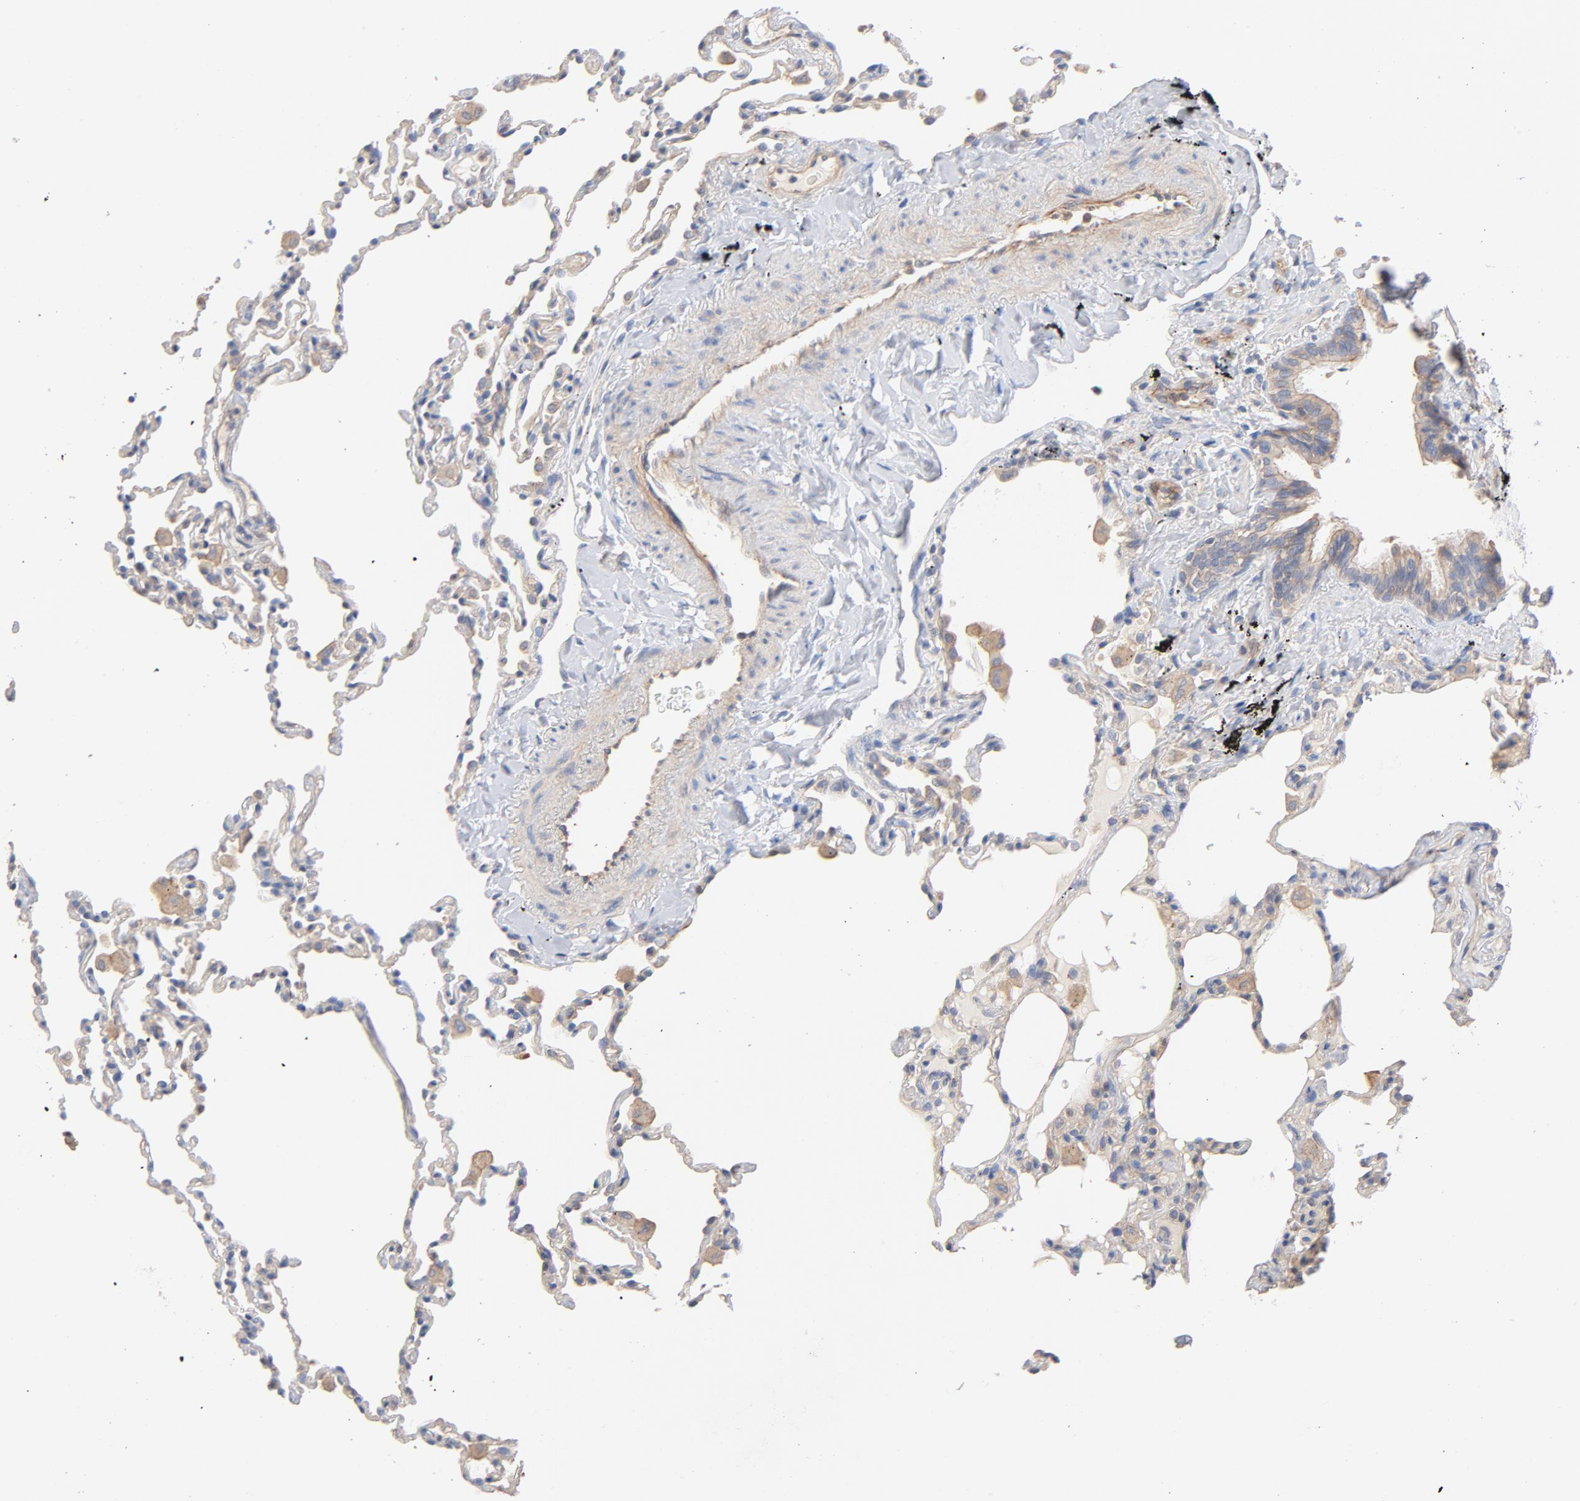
{"staining": {"intensity": "weak", "quantity": "25%-75%", "location": "cytoplasmic/membranous"}, "tissue": "lung", "cell_type": "Alveolar cells", "image_type": "normal", "snomed": [{"axis": "morphology", "description": "Normal tissue, NOS"}, {"axis": "topography", "description": "Lung"}], "caption": "Brown immunohistochemical staining in normal human lung reveals weak cytoplasmic/membranous positivity in about 25%-75% of alveolar cells. The protein of interest is stained brown, and the nuclei are stained in blue (DAB IHC with brightfield microscopy, high magnification).", "gene": "STRN3", "patient": {"sex": "male", "age": 59}}